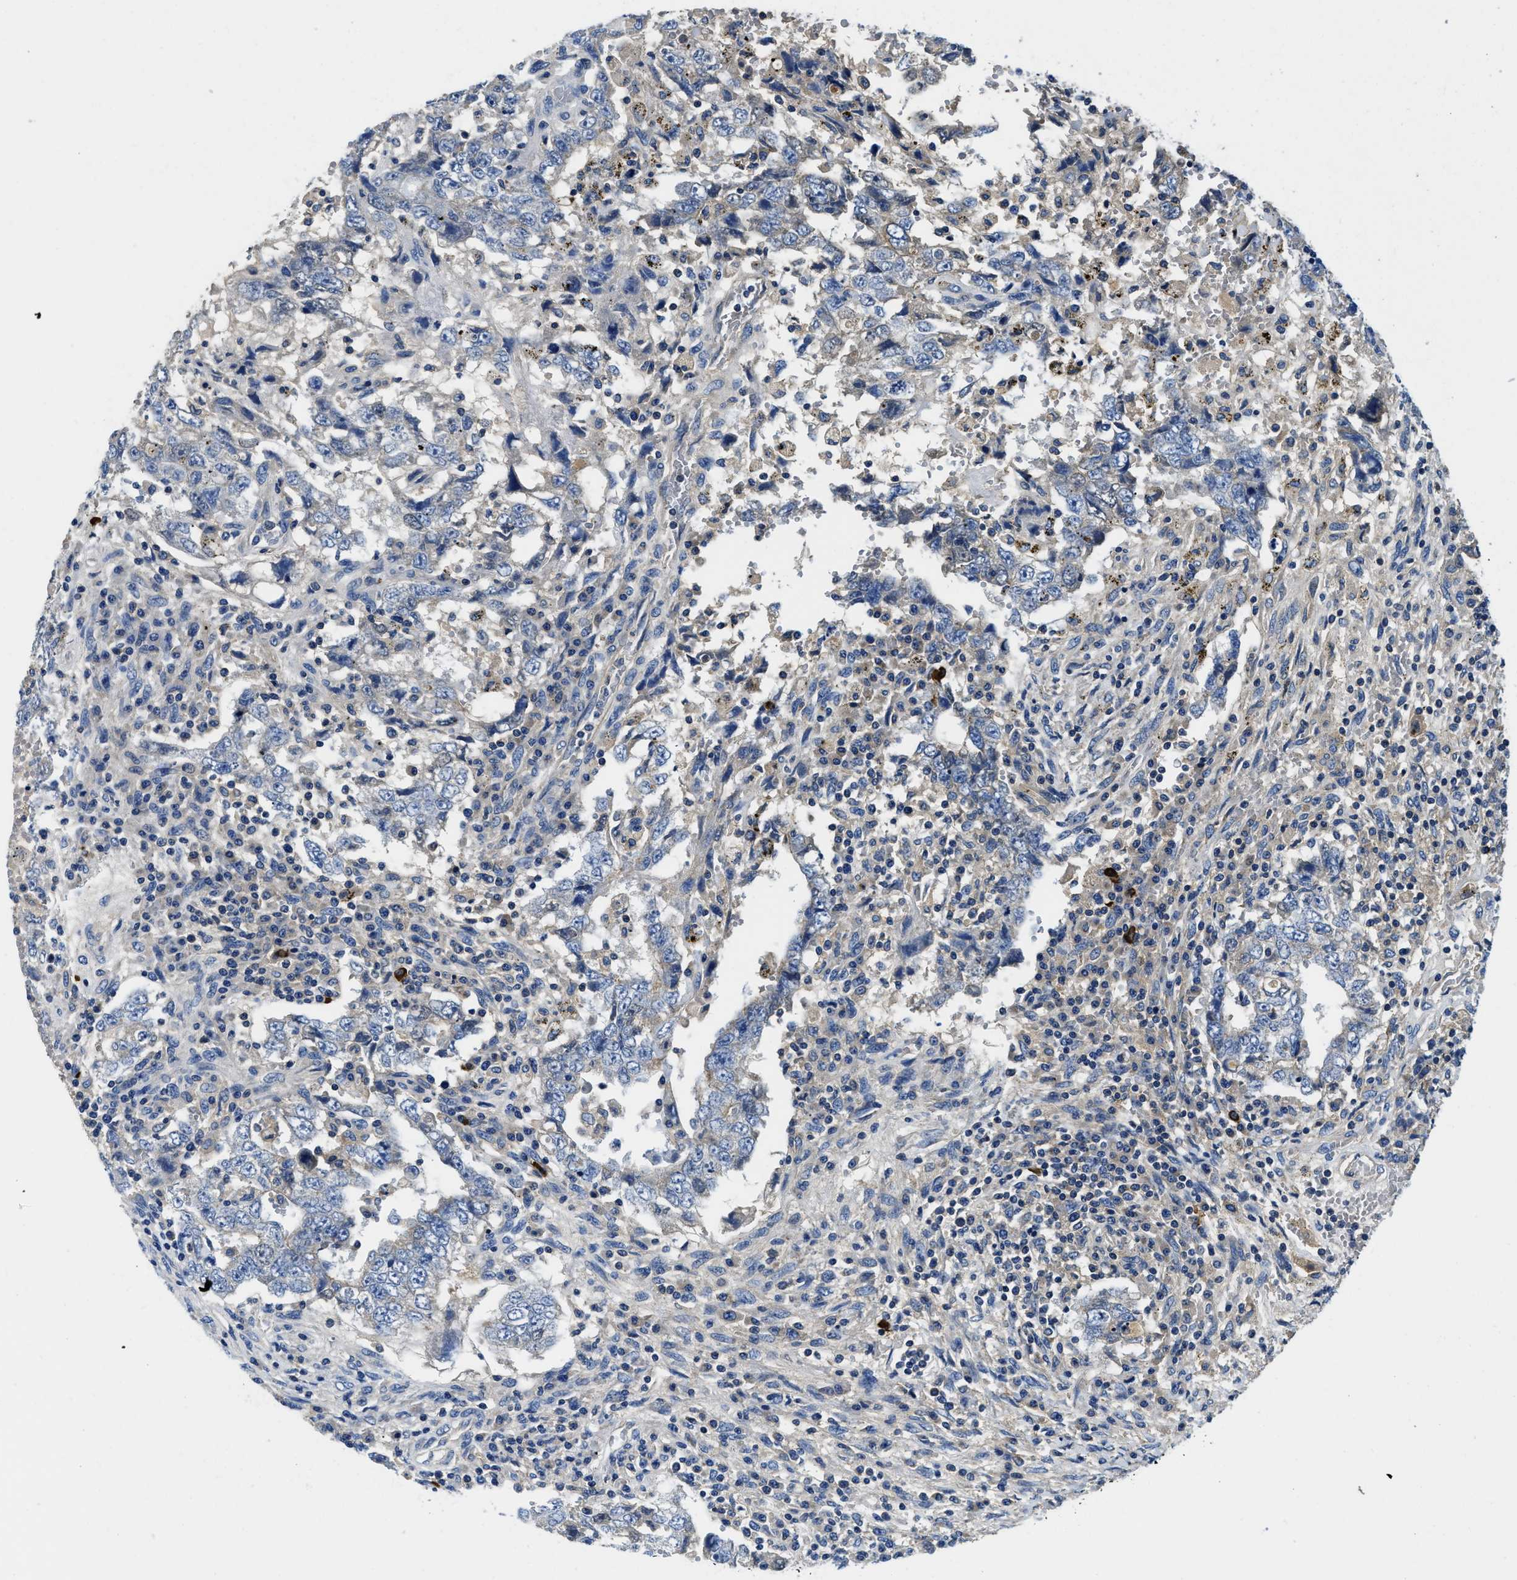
{"staining": {"intensity": "negative", "quantity": "none", "location": "none"}, "tissue": "testis cancer", "cell_type": "Tumor cells", "image_type": "cancer", "snomed": [{"axis": "morphology", "description": "Carcinoma, Embryonal, NOS"}, {"axis": "topography", "description": "Testis"}], "caption": "The micrograph reveals no staining of tumor cells in testis cancer (embryonal carcinoma). Nuclei are stained in blue.", "gene": "STAT2", "patient": {"sex": "male", "age": 26}}